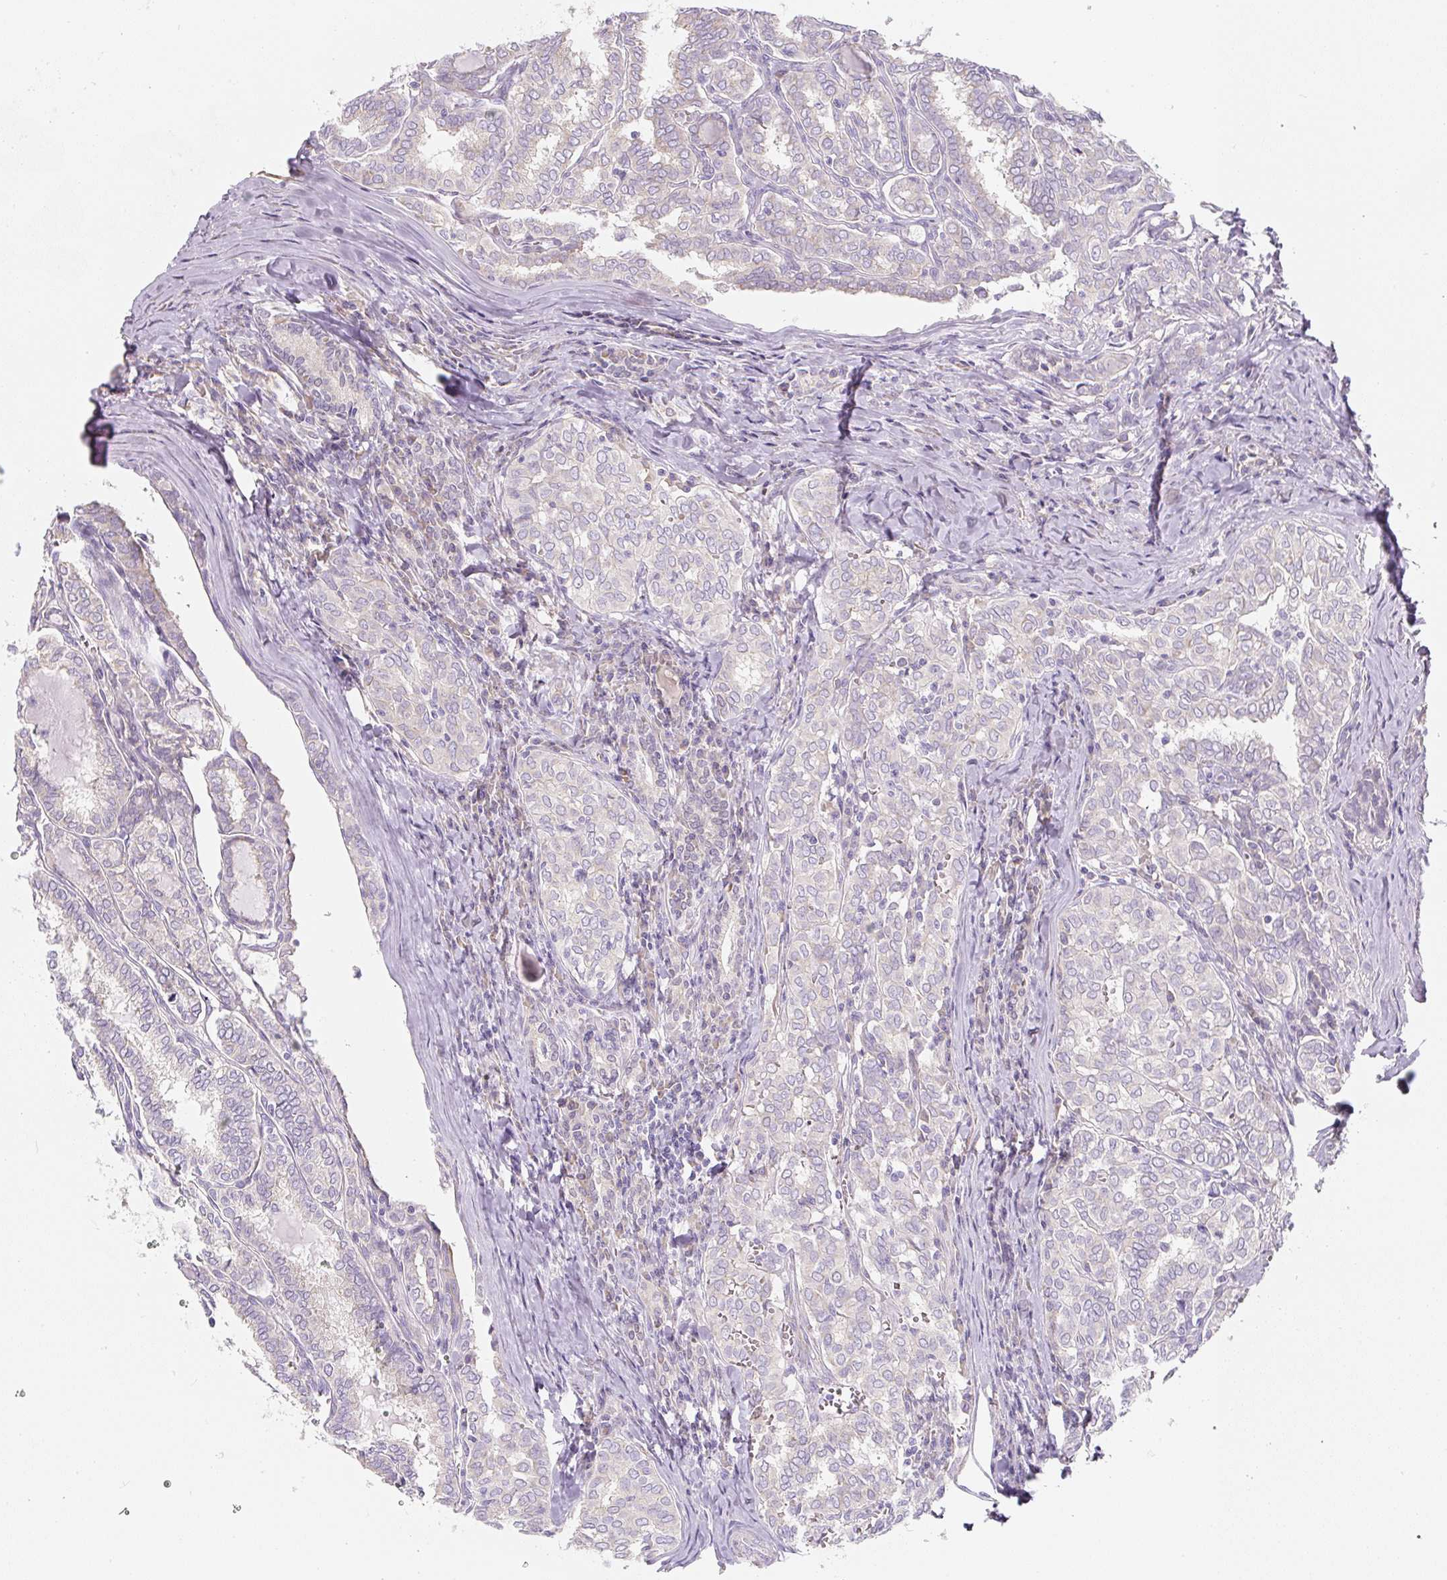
{"staining": {"intensity": "negative", "quantity": "none", "location": "none"}, "tissue": "thyroid cancer", "cell_type": "Tumor cells", "image_type": "cancer", "snomed": [{"axis": "morphology", "description": "Papillary adenocarcinoma, NOS"}, {"axis": "topography", "description": "Thyroid gland"}], "caption": "Thyroid cancer (papillary adenocarcinoma) stained for a protein using immunohistochemistry (IHC) displays no expression tumor cells.", "gene": "PWWP3B", "patient": {"sex": "female", "age": 30}}